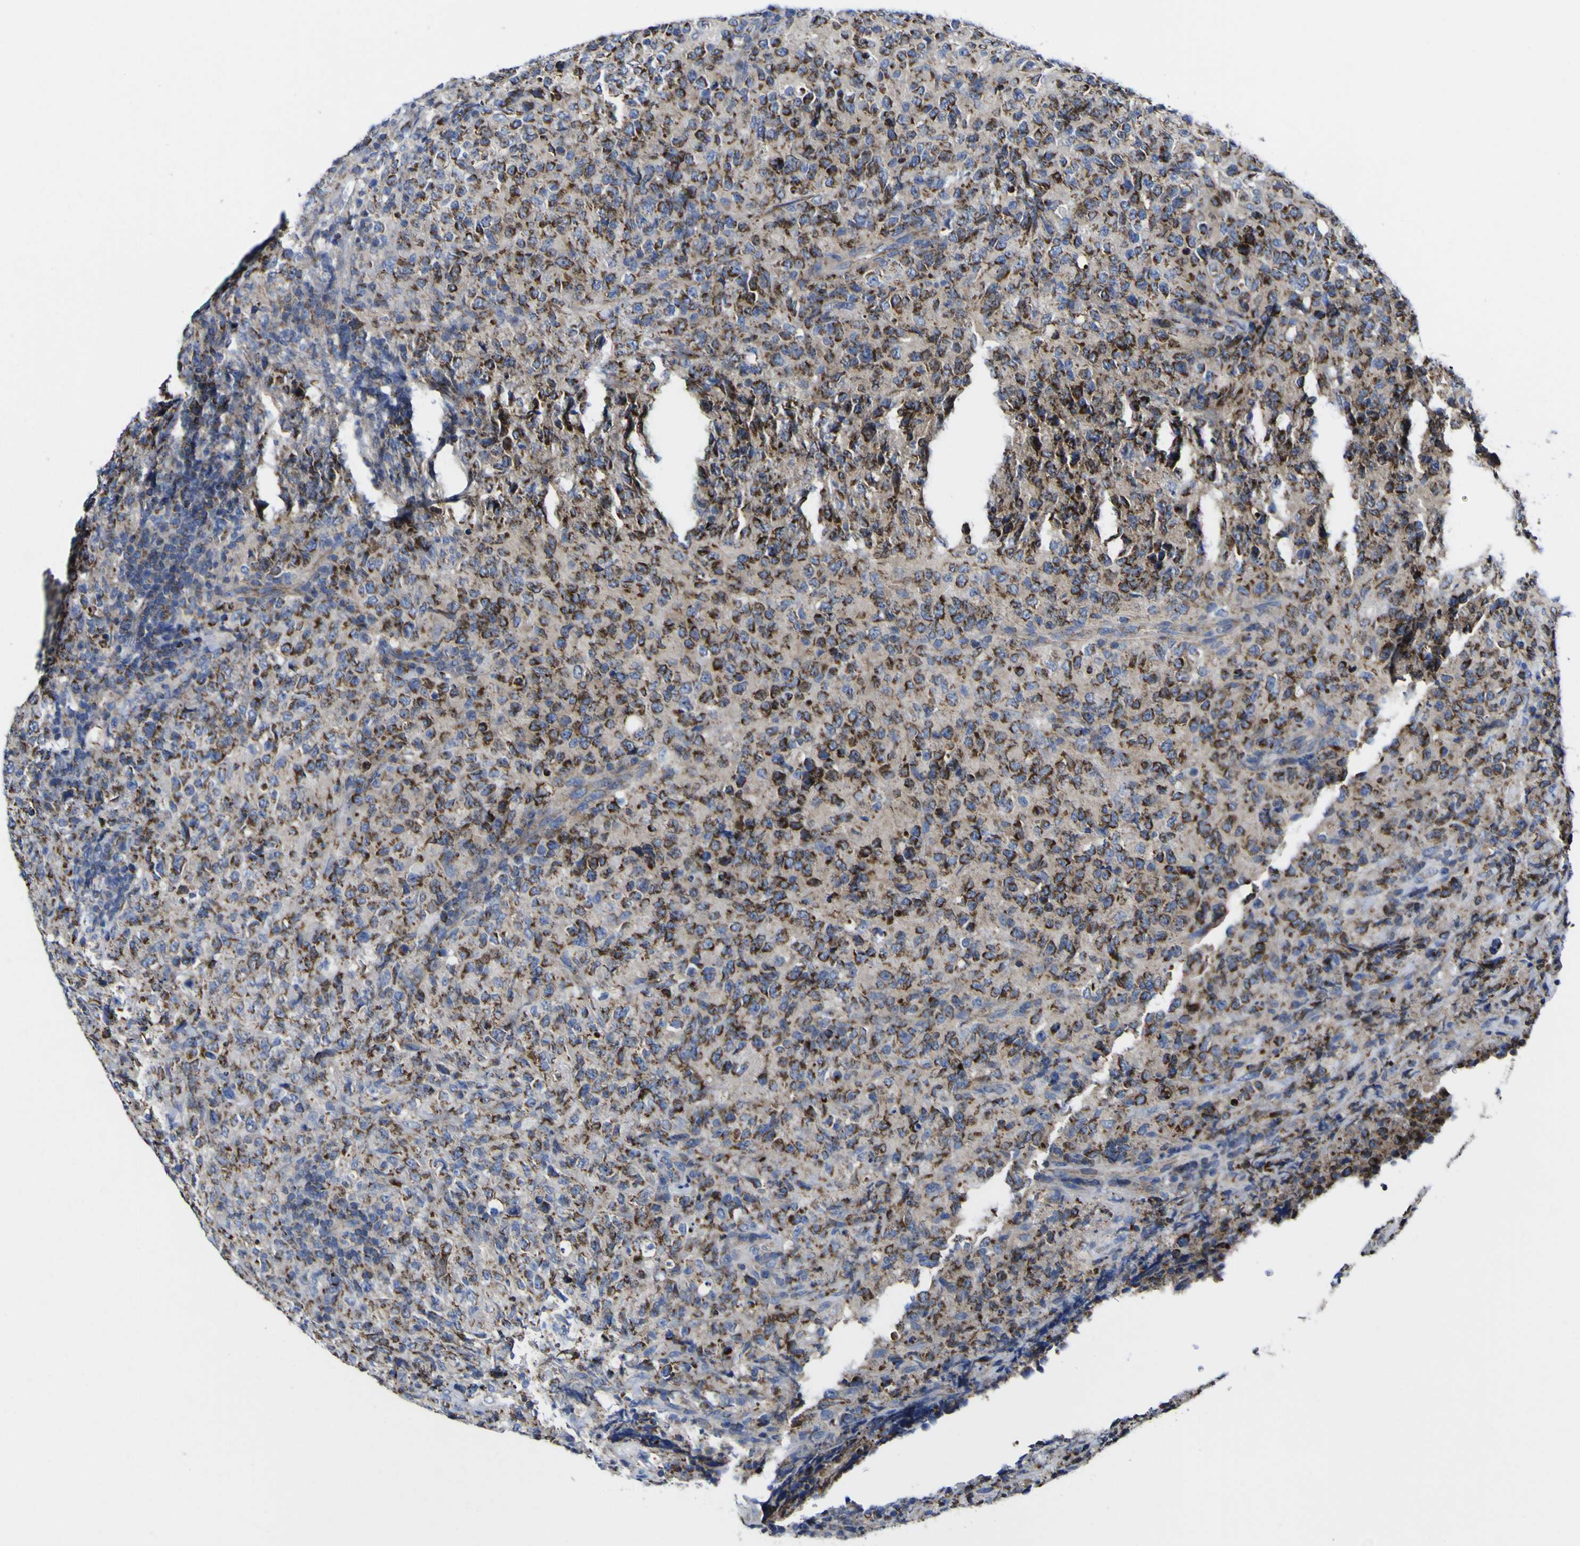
{"staining": {"intensity": "moderate", "quantity": ">75%", "location": "cytoplasmic/membranous"}, "tissue": "lymphoma", "cell_type": "Tumor cells", "image_type": "cancer", "snomed": [{"axis": "morphology", "description": "Malignant lymphoma, non-Hodgkin's type, High grade"}, {"axis": "topography", "description": "Tonsil"}], "caption": "Brown immunohistochemical staining in human malignant lymphoma, non-Hodgkin's type (high-grade) demonstrates moderate cytoplasmic/membranous staining in about >75% of tumor cells. The staining is performed using DAB (3,3'-diaminobenzidine) brown chromogen to label protein expression. The nuclei are counter-stained blue using hematoxylin.", "gene": "CCDC90B", "patient": {"sex": "female", "age": 36}}